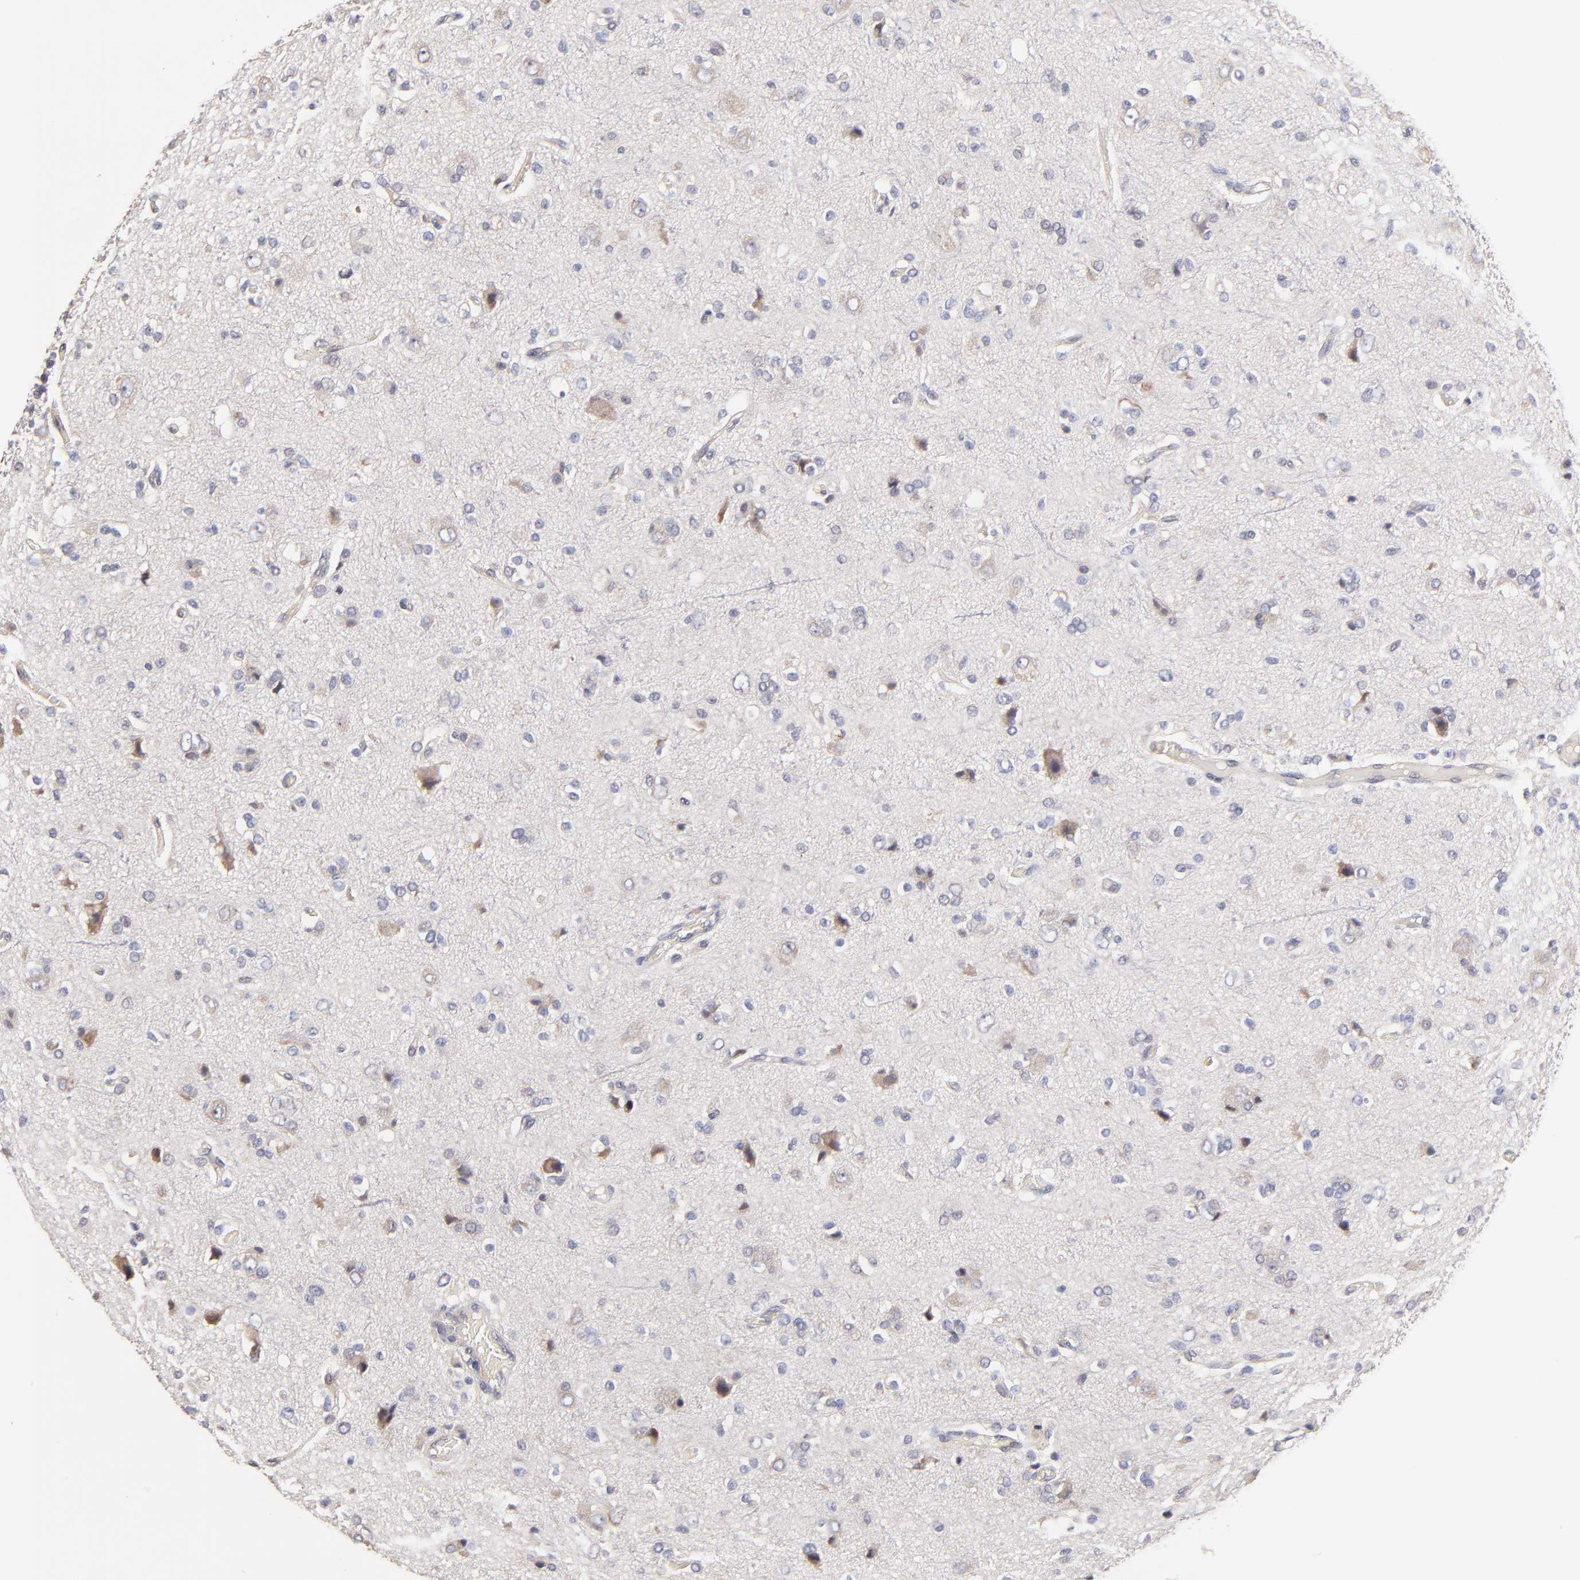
{"staining": {"intensity": "weak", "quantity": "<25%", "location": "cytoplasmic/membranous"}, "tissue": "glioma", "cell_type": "Tumor cells", "image_type": "cancer", "snomed": [{"axis": "morphology", "description": "Glioma, malignant, High grade"}, {"axis": "topography", "description": "Brain"}], "caption": "The image exhibits no staining of tumor cells in malignant glioma (high-grade). Brightfield microscopy of immunohistochemistry stained with DAB (brown) and hematoxylin (blue), captured at high magnification.", "gene": "ZNF10", "patient": {"sex": "male", "age": 47}}